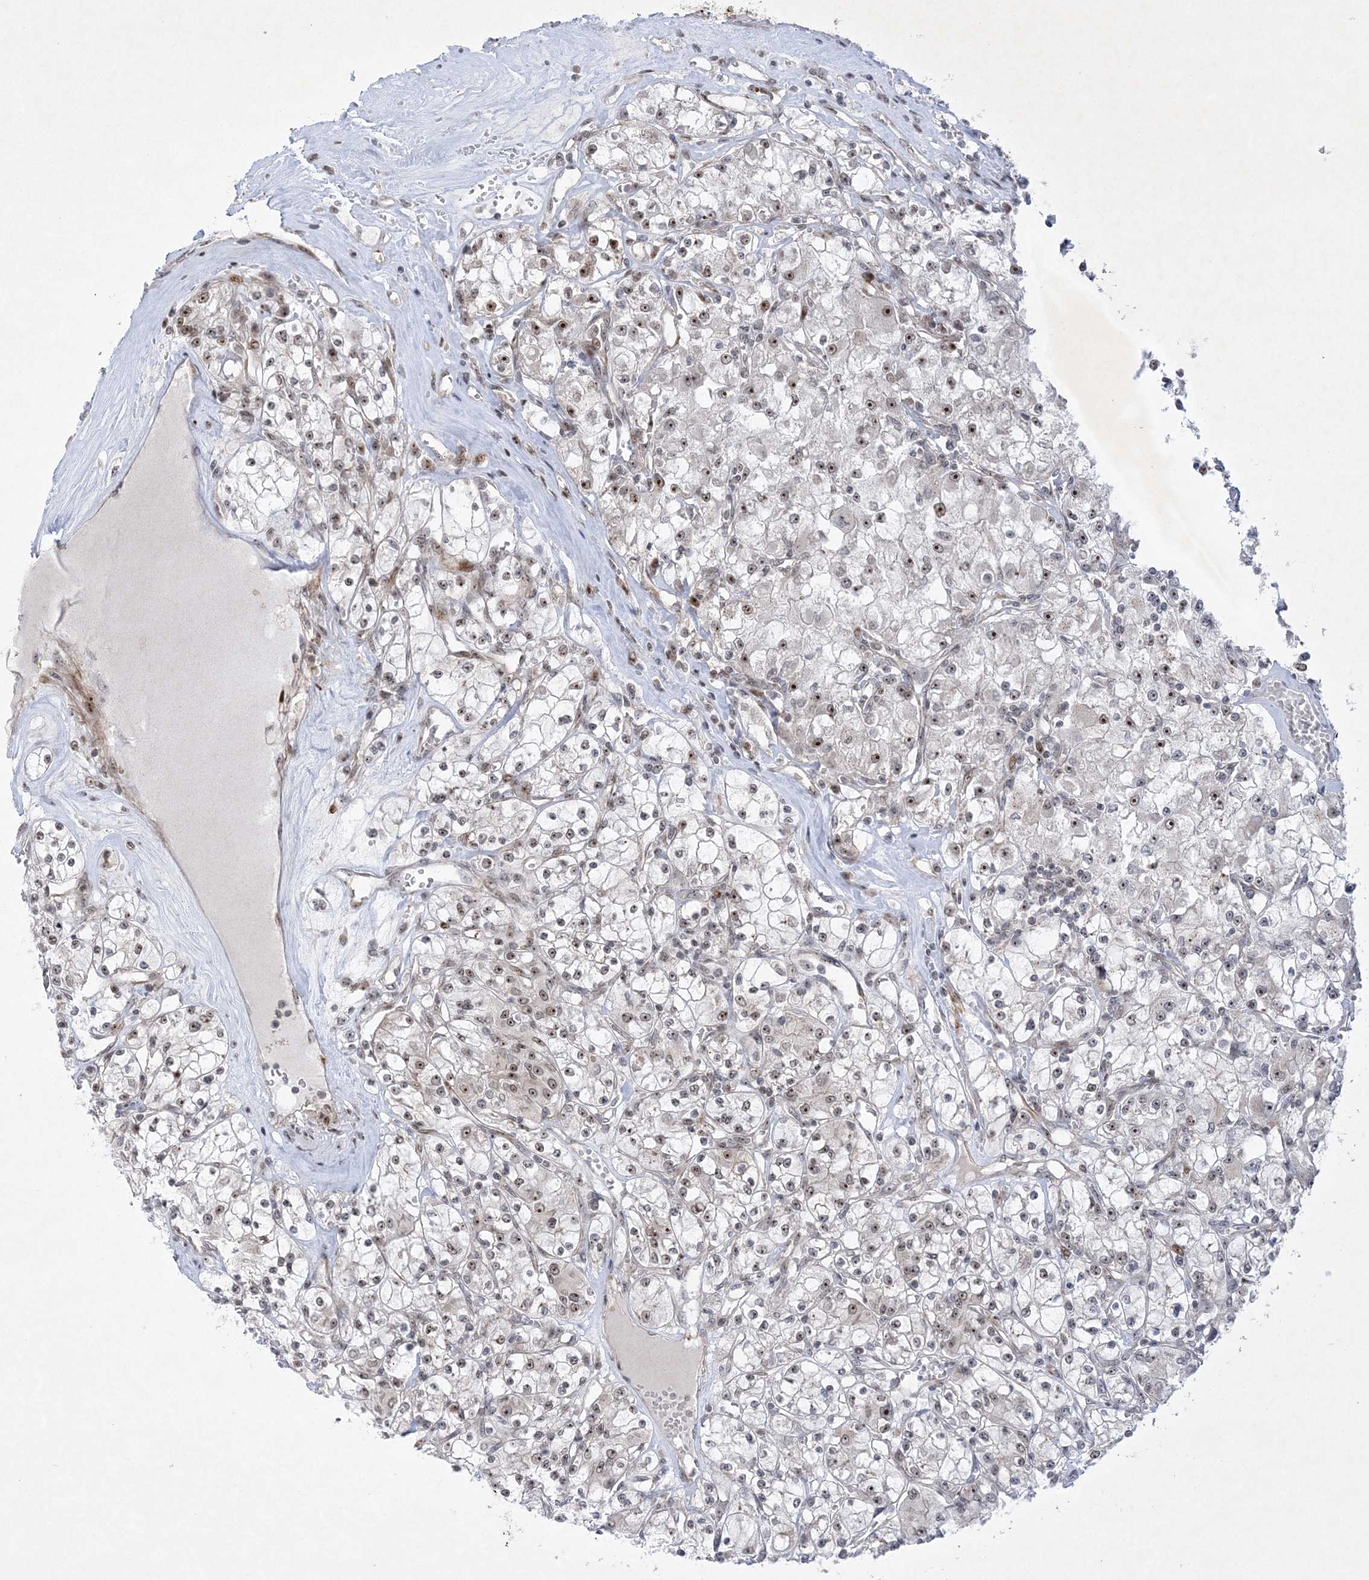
{"staining": {"intensity": "moderate", "quantity": "25%-75%", "location": "nuclear"}, "tissue": "renal cancer", "cell_type": "Tumor cells", "image_type": "cancer", "snomed": [{"axis": "morphology", "description": "Adenocarcinoma, NOS"}, {"axis": "topography", "description": "Kidney"}], "caption": "Immunohistochemical staining of human renal adenocarcinoma displays medium levels of moderate nuclear expression in approximately 25%-75% of tumor cells.", "gene": "NPM3", "patient": {"sex": "female", "age": 59}}